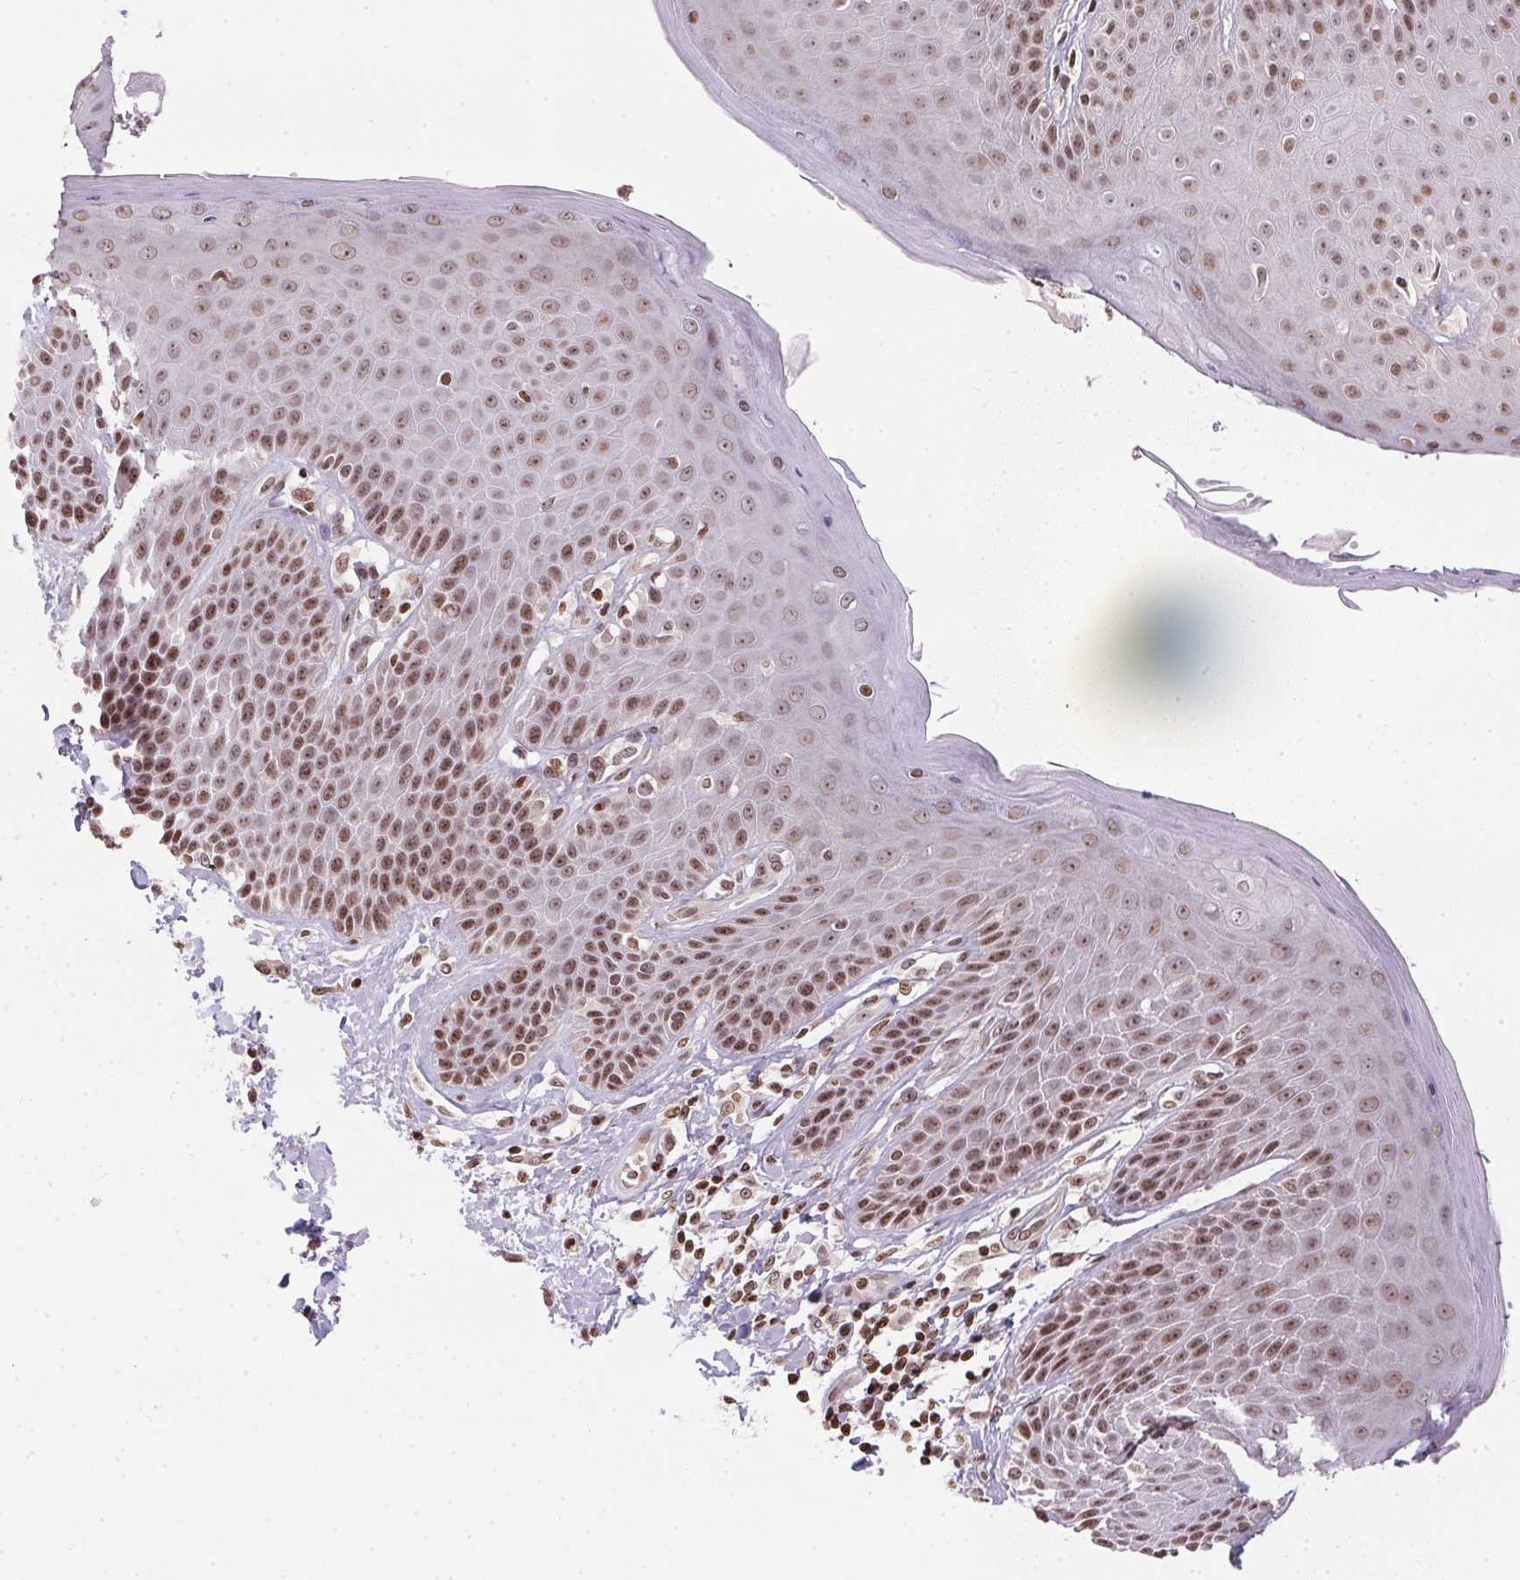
{"staining": {"intensity": "moderate", "quantity": "25%-75%", "location": "nuclear"}, "tissue": "skin", "cell_type": "Epidermal cells", "image_type": "normal", "snomed": [{"axis": "morphology", "description": "Normal tissue, NOS"}, {"axis": "topography", "description": "Anal"}, {"axis": "topography", "description": "Peripheral nerve tissue"}], "caption": "Immunohistochemistry micrograph of normal human skin stained for a protein (brown), which exhibits medium levels of moderate nuclear expression in about 25%-75% of epidermal cells.", "gene": "RNF181", "patient": {"sex": "male", "age": 51}}